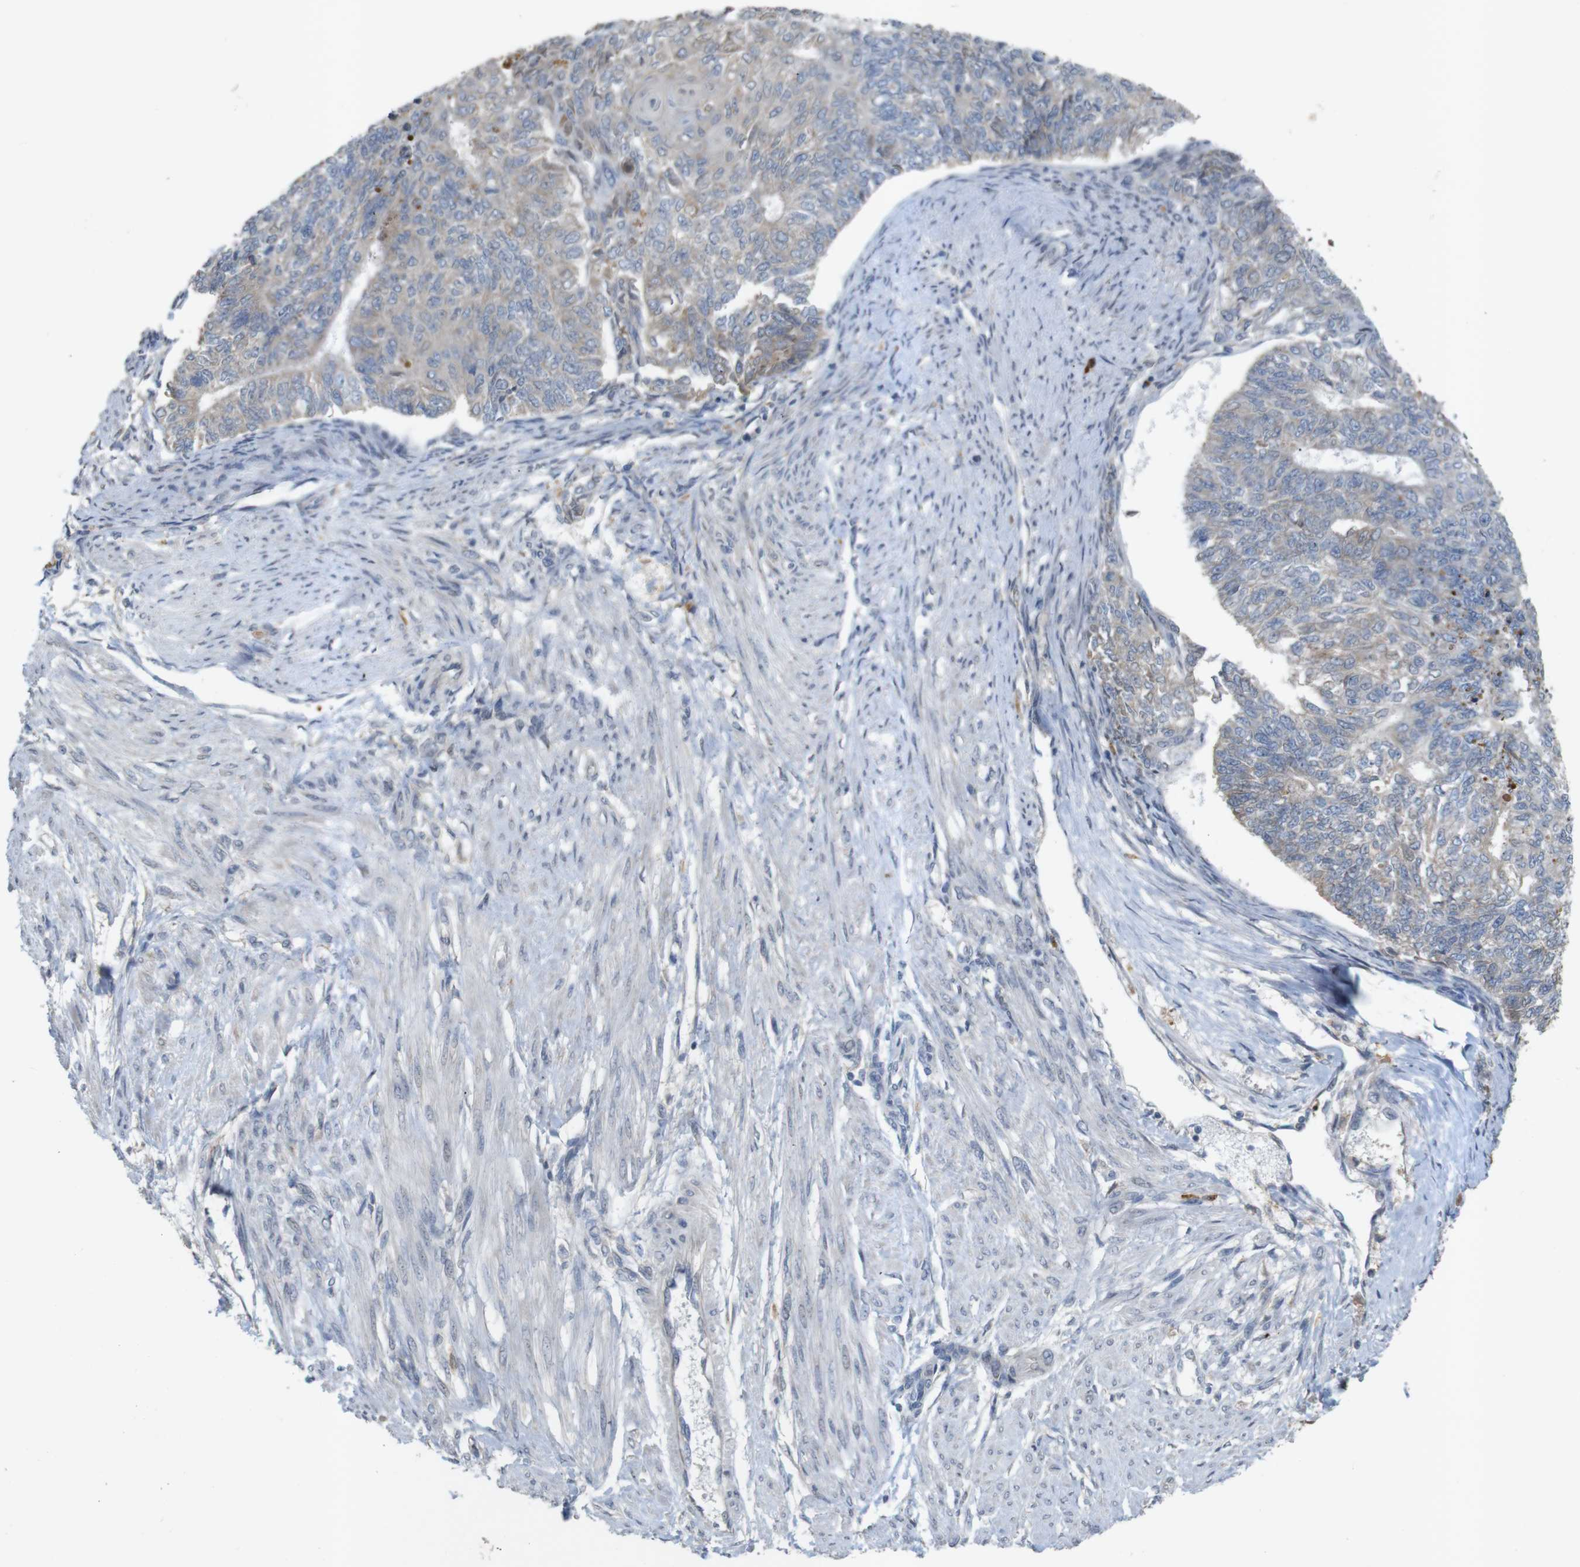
{"staining": {"intensity": "weak", "quantity": "<25%", "location": "cytoplasmic/membranous"}, "tissue": "endometrial cancer", "cell_type": "Tumor cells", "image_type": "cancer", "snomed": [{"axis": "morphology", "description": "Adenocarcinoma, NOS"}, {"axis": "topography", "description": "Endometrium"}], "caption": "Tumor cells show no significant protein expression in adenocarcinoma (endometrial).", "gene": "TSPAN14", "patient": {"sex": "female", "age": 32}}